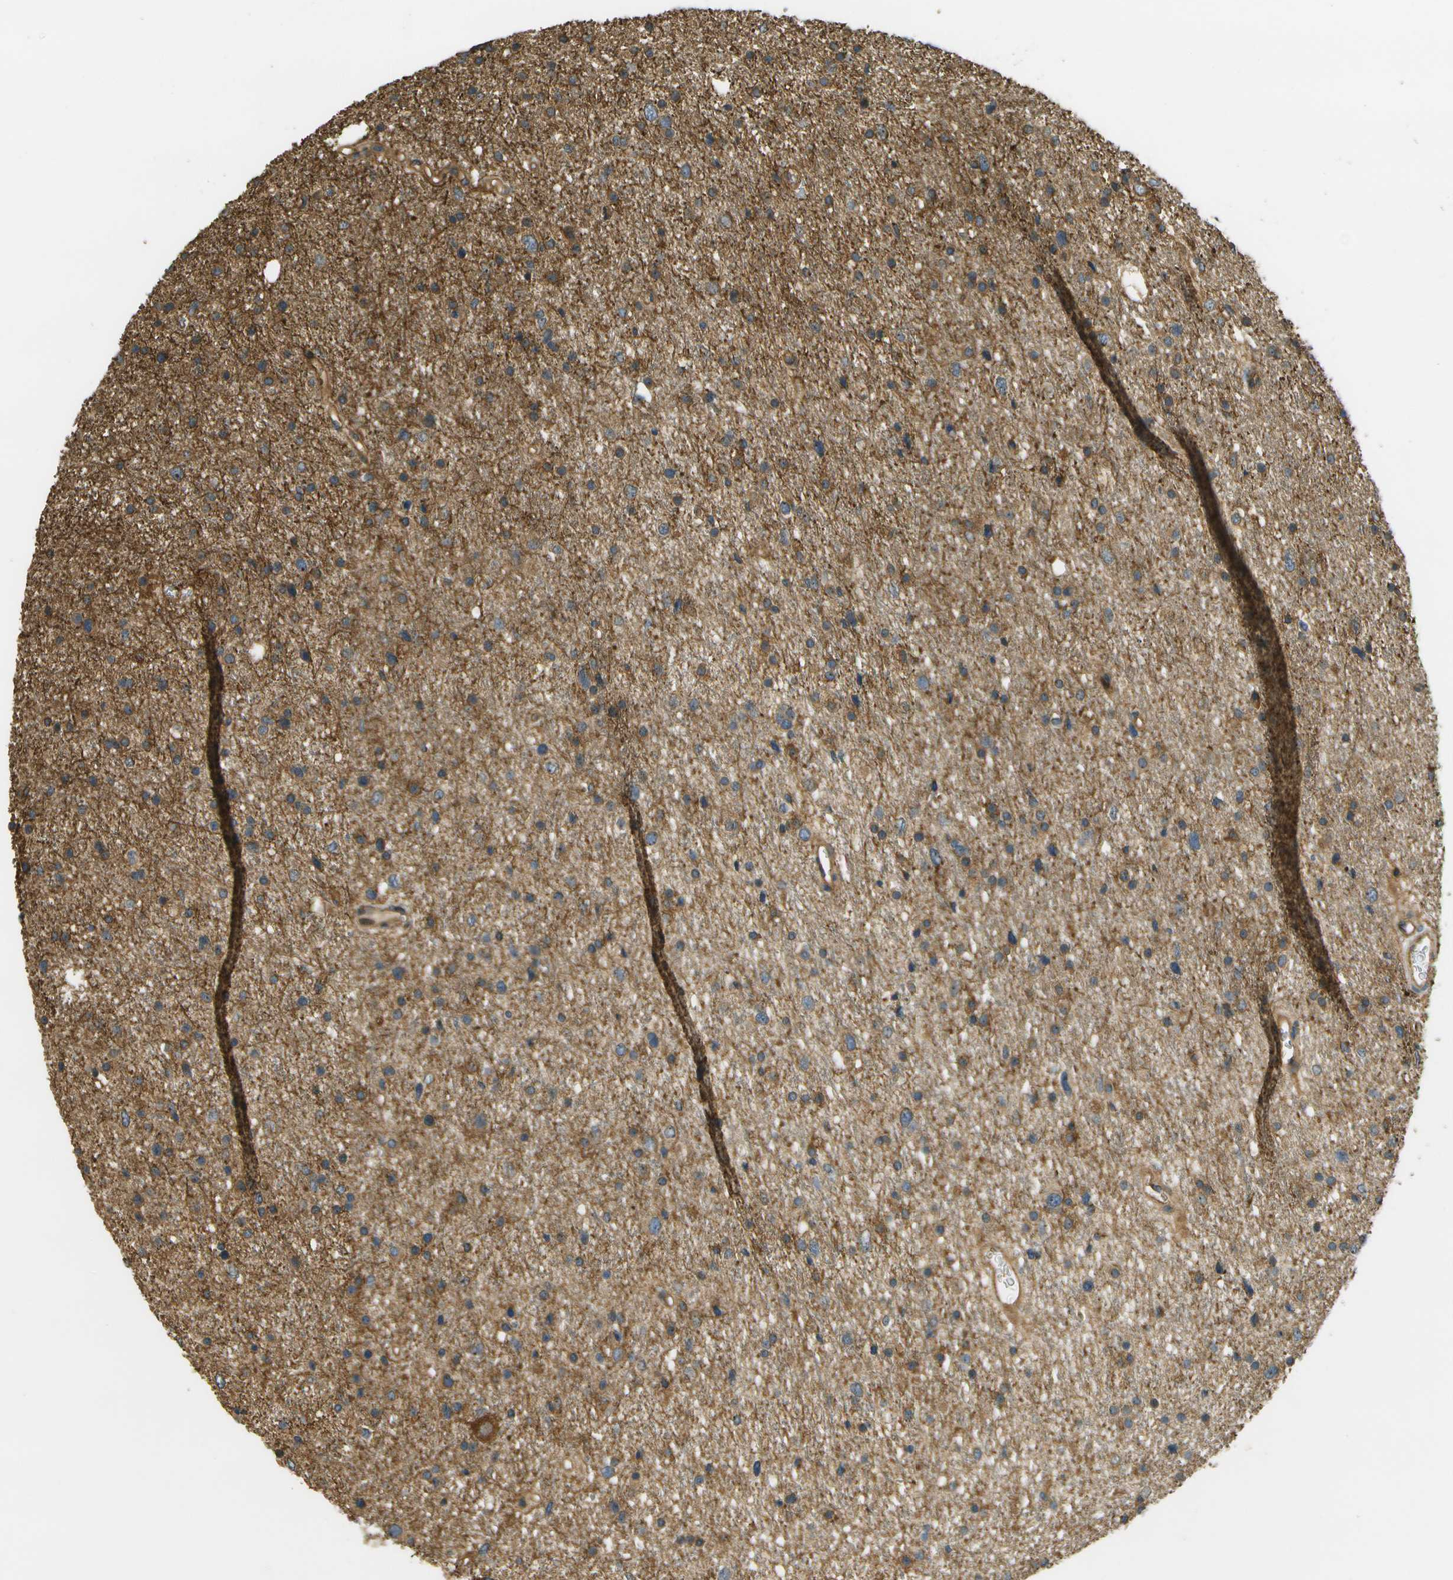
{"staining": {"intensity": "moderate", "quantity": ">75%", "location": "cytoplasmic/membranous"}, "tissue": "glioma", "cell_type": "Tumor cells", "image_type": "cancer", "snomed": [{"axis": "morphology", "description": "Glioma, malignant, Low grade"}, {"axis": "topography", "description": "Brain"}], "caption": "Moderate cytoplasmic/membranous positivity for a protein is present in approximately >75% of tumor cells of malignant low-grade glioma using IHC.", "gene": "LRP12", "patient": {"sex": "female", "age": 37}}